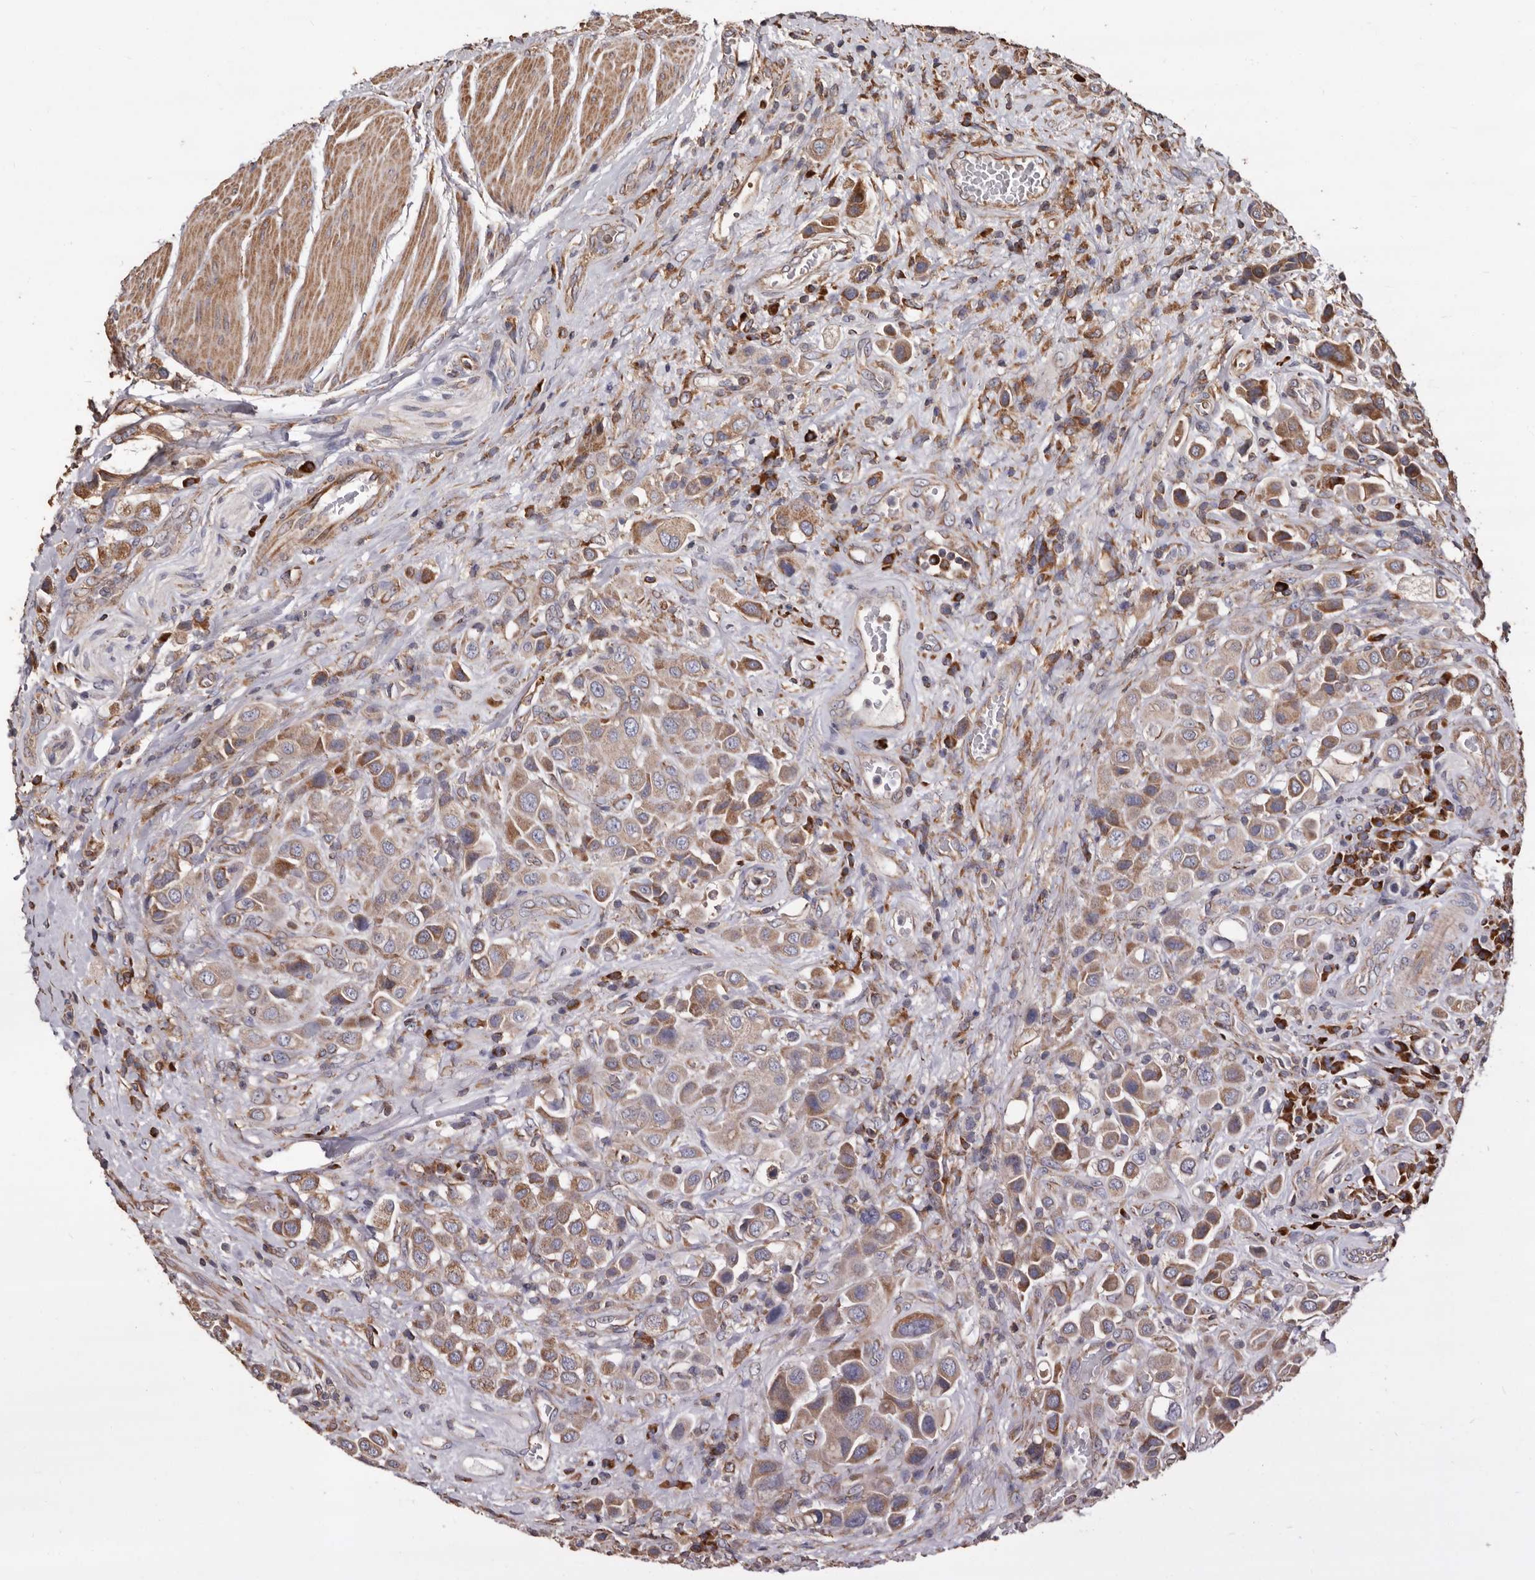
{"staining": {"intensity": "moderate", "quantity": ">75%", "location": "cytoplasmic/membranous"}, "tissue": "urothelial cancer", "cell_type": "Tumor cells", "image_type": "cancer", "snomed": [{"axis": "morphology", "description": "Urothelial carcinoma, High grade"}, {"axis": "topography", "description": "Urinary bladder"}], "caption": "IHC micrograph of high-grade urothelial carcinoma stained for a protein (brown), which exhibits medium levels of moderate cytoplasmic/membranous positivity in about >75% of tumor cells.", "gene": "OSGIN2", "patient": {"sex": "male", "age": 50}}